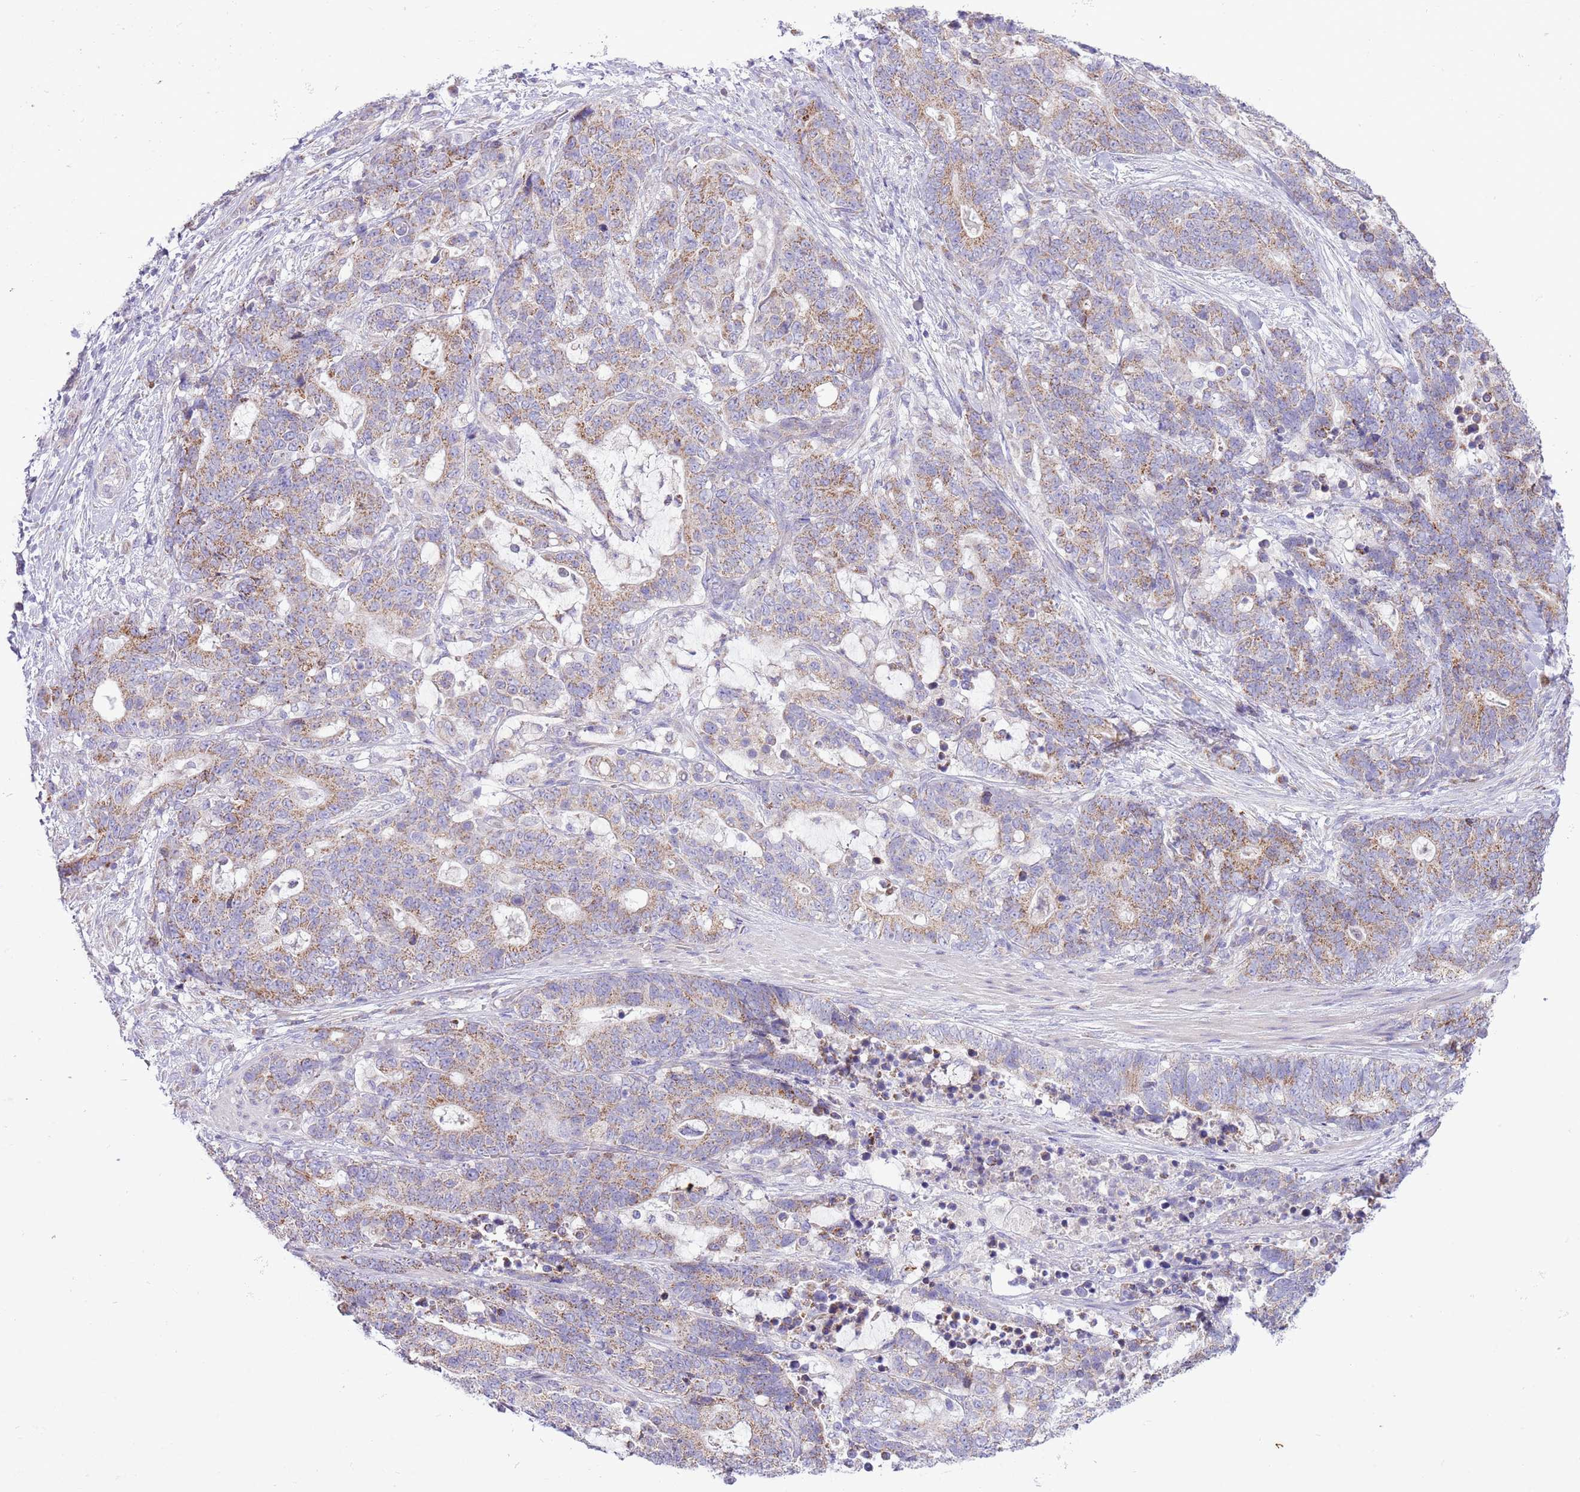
{"staining": {"intensity": "moderate", "quantity": ">75%", "location": "cytoplasmic/membranous"}, "tissue": "stomach cancer", "cell_type": "Tumor cells", "image_type": "cancer", "snomed": [{"axis": "morphology", "description": "Normal tissue, NOS"}, {"axis": "morphology", "description": "Adenocarcinoma, NOS"}, {"axis": "topography", "description": "Stomach"}], "caption": "IHC photomicrograph of neoplastic tissue: human stomach adenocarcinoma stained using immunohistochemistry (IHC) displays medium levels of moderate protein expression localized specifically in the cytoplasmic/membranous of tumor cells, appearing as a cytoplasmic/membranous brown color.", "gene": "OAZ2", "patient": {"sex": "female", "age": 64}}